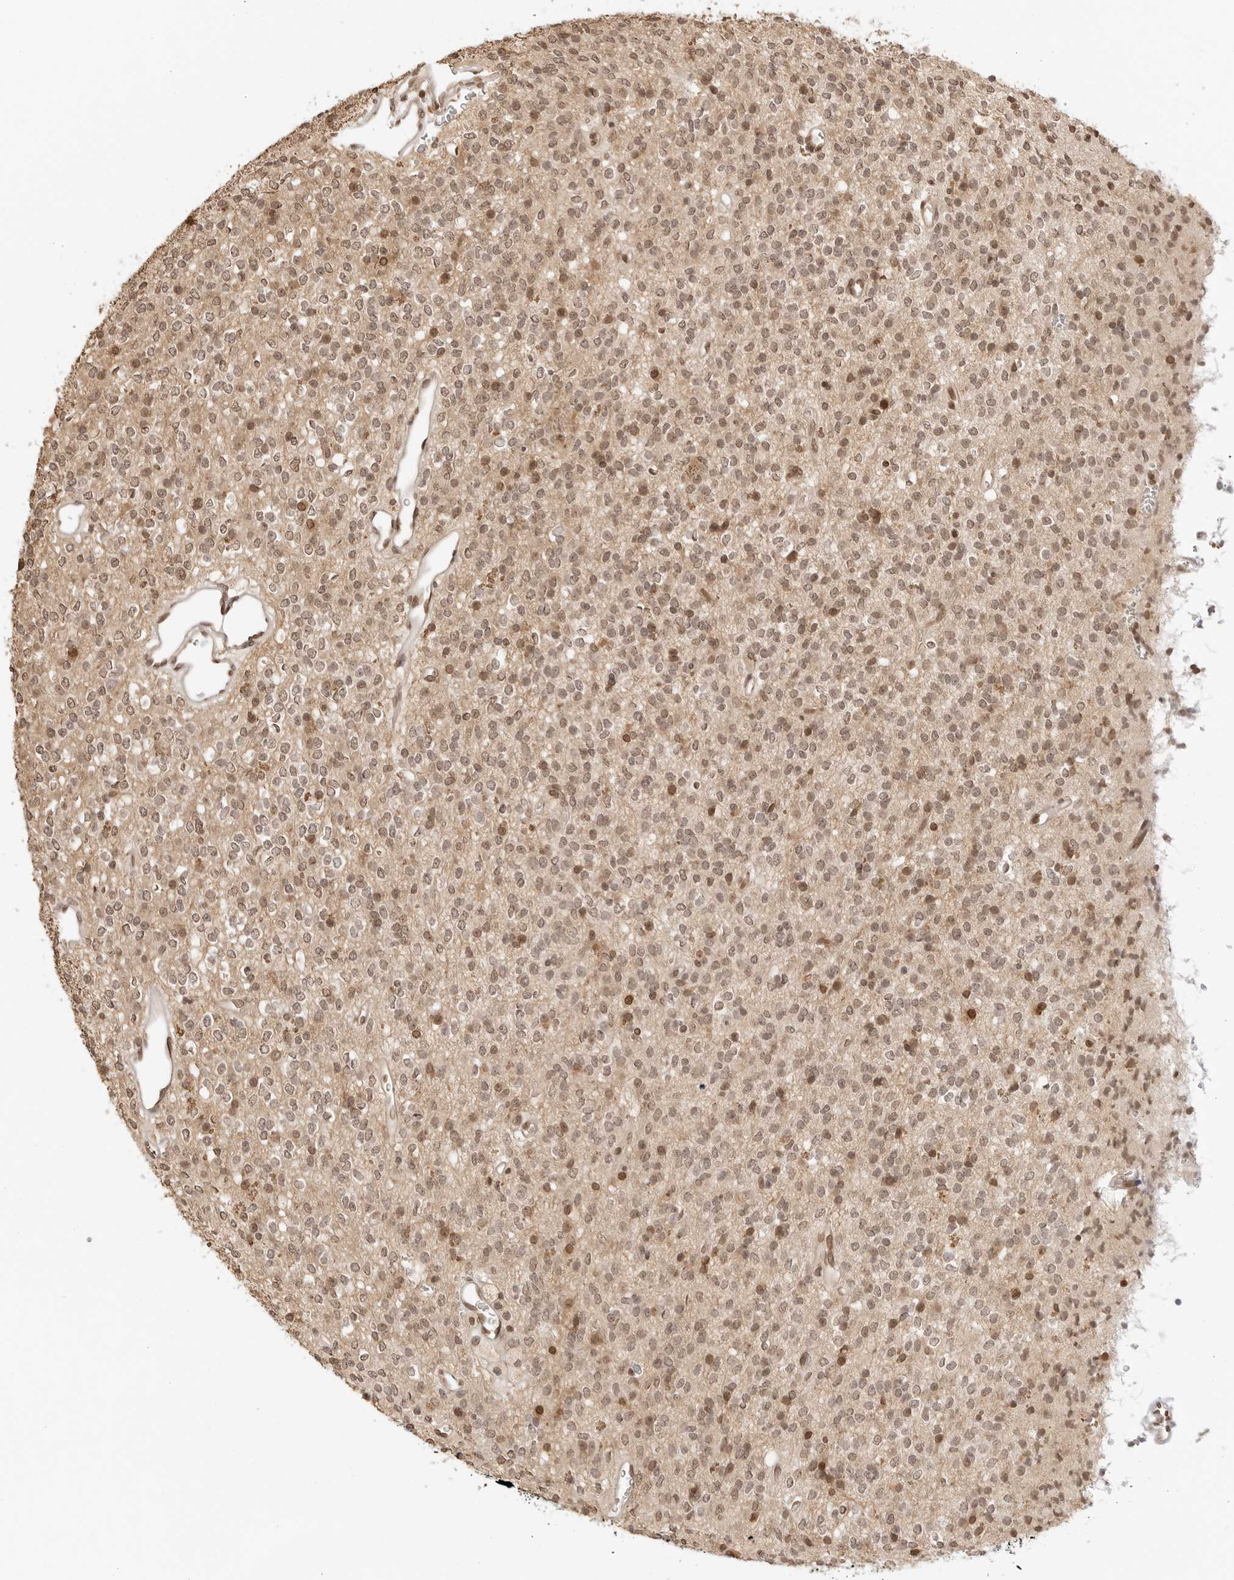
{"staining": {"intensity": "moderate", "quantity": ">75%", "location": "nuclear"}, "tissue": "glioma", "cell_type": "Tumor cells", "image_type": "cancer", "snomed": [{"axis": "morphology", "description": "Glioma, malignant, High grade"}, {"axis": "topography", "description": "Brain"}], "caption": "High-grade glioma (malignant) stained for a protein shows moderate nuclear positivity in tumor cells.", "gene": "POLH", "patient": {"sex": "male", "age": 34}}